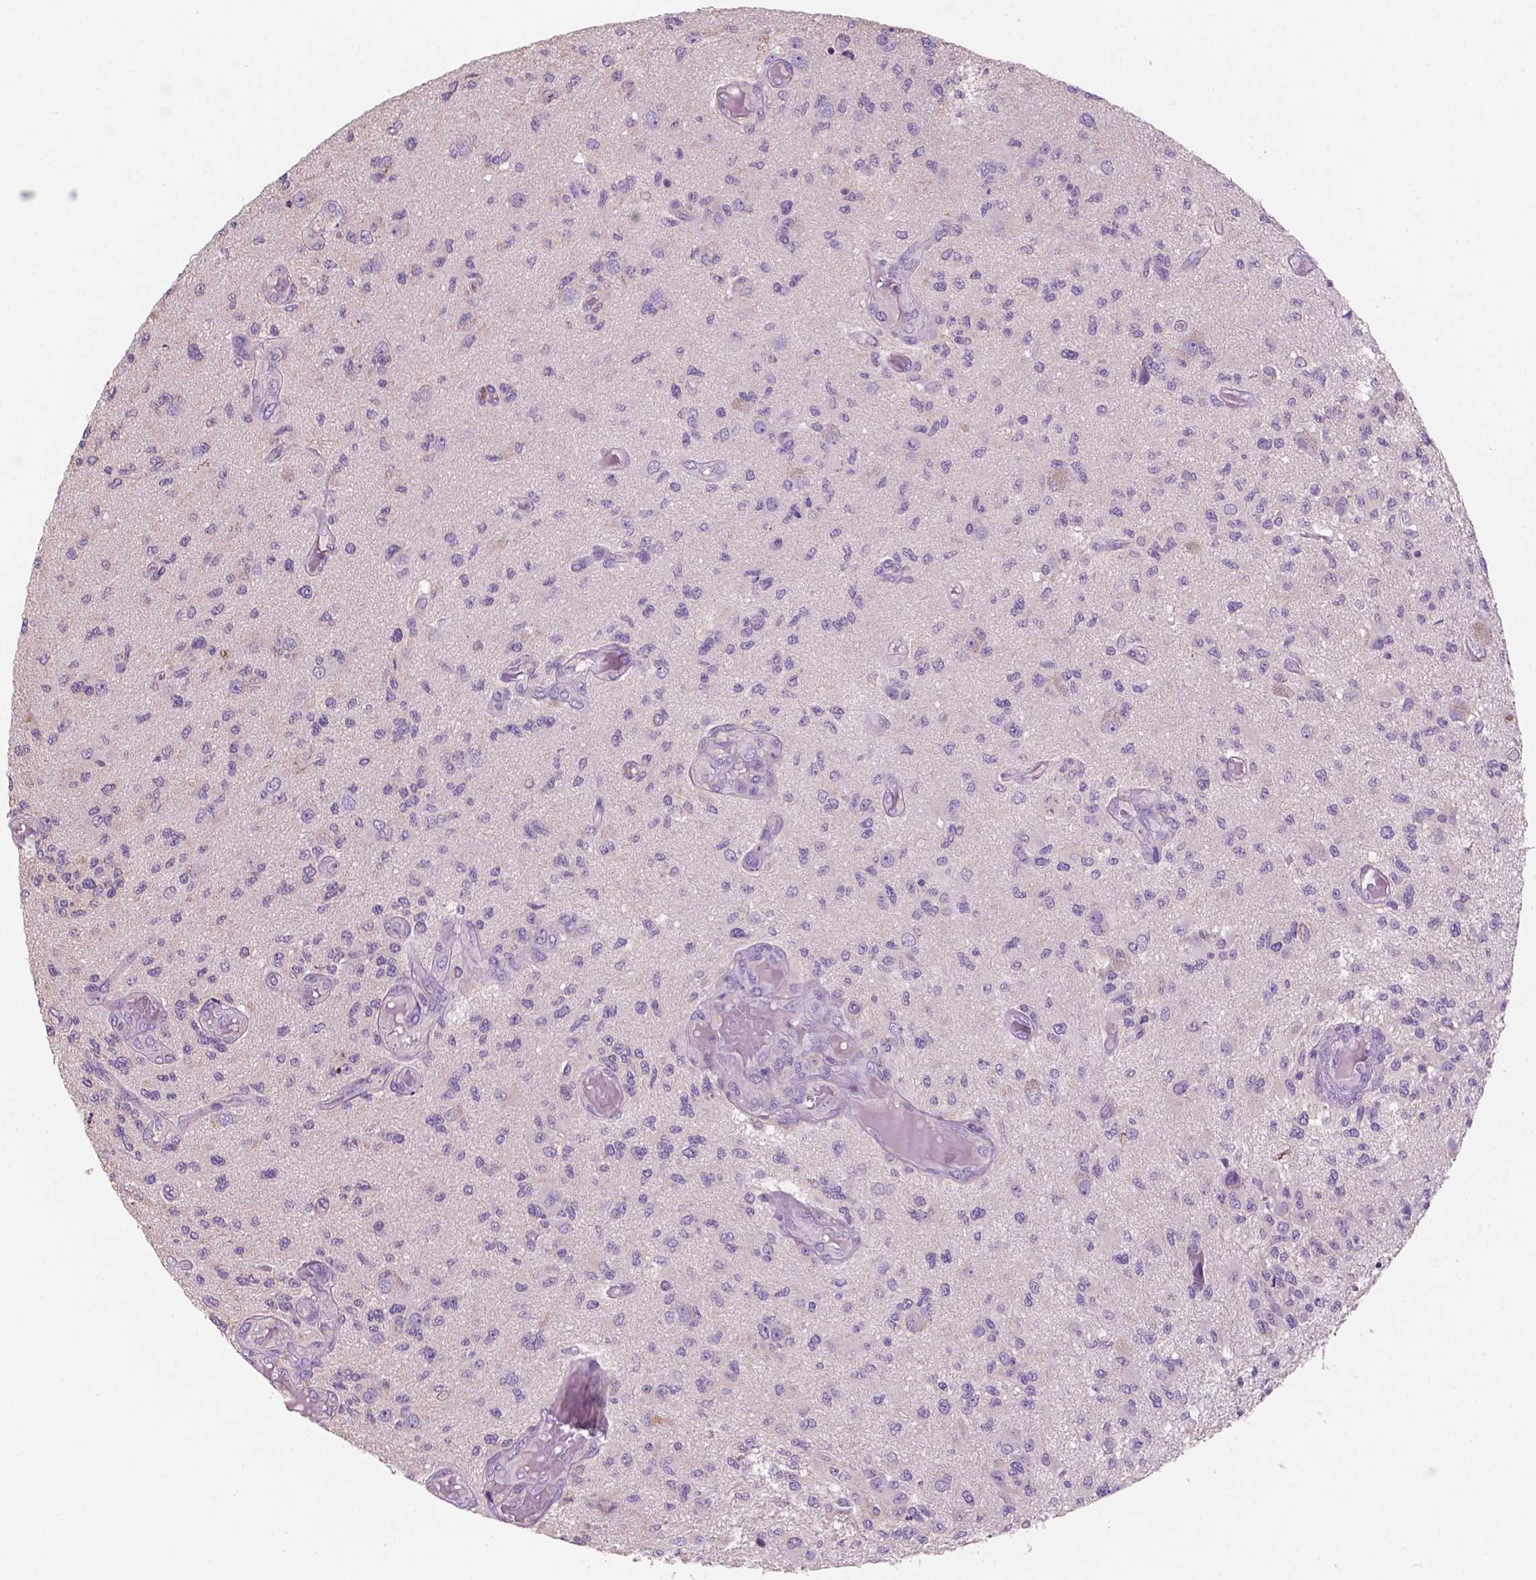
{"staining": {"intensity": "negative", "quantity": "none", "location": "none"}, "tissue": "glioma", "cell_type": "Tumor cells", "image_type": "cancer", "snomed": [{"axis": "morphology", "description": "Glioma, malignant, High grade"}, {"axis": "topography", "description": "Brain"}], "caption": "The IHC photomicrograph has no significant expression in tumor cells of glioma tissue.", "gene": "SBSN", "patient": {"sex": "female", "age": 63}}